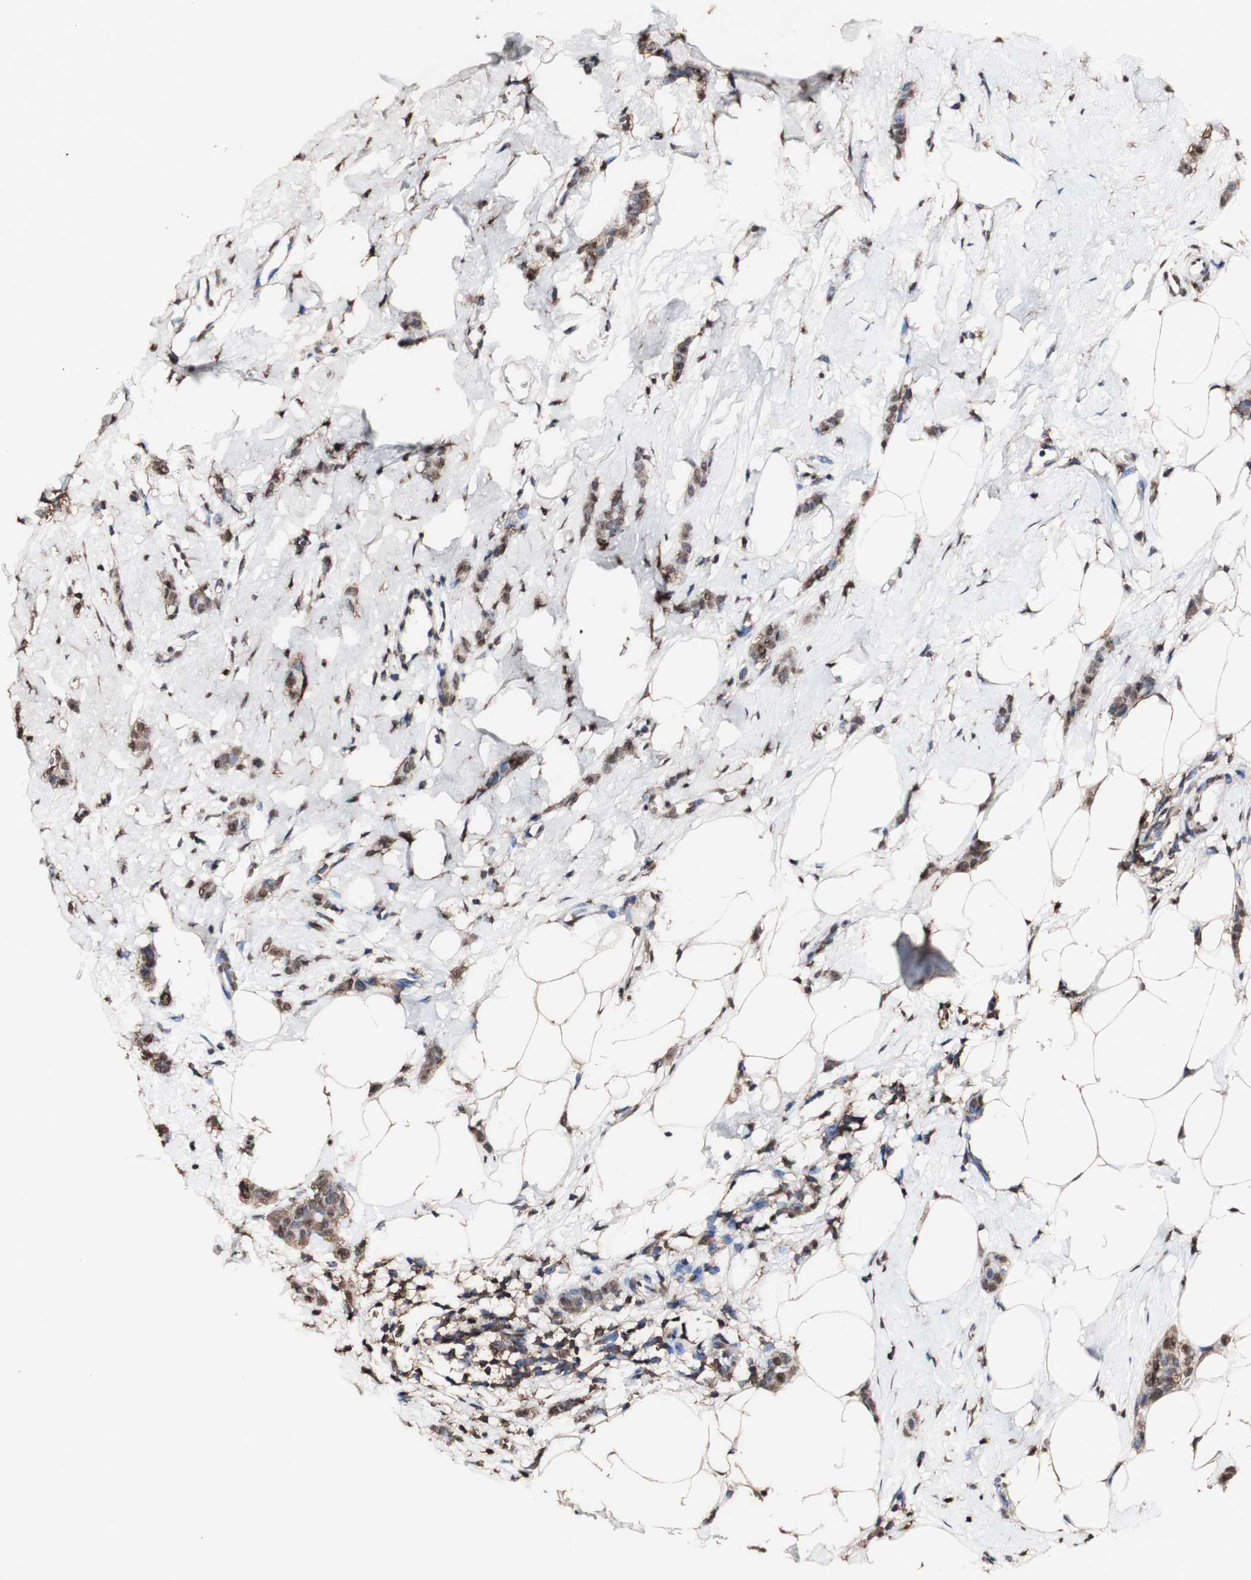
{"staining": {"intensity": "moderate", "quantity": ">75%", "location": "cytoplasmic/membranous,nuclear"}, "tissue": "breast cancer", "cell_type": "Tumor cells", "image_type": "cancer", "snomed": [{"axis": "morphology", "description": "Lobular carcinoma"}, {"axis": "topography", "description": "Skin"}, {"axis": "topography", "description": "Breast"}], "caption": "Immunohistochemical staining of breast lobular carcinoma shows medium levels of moderate cytoplasmic/membranous and nuclear protein staining in about >75% of tumor cells. (Stains: DAB in brown, nuclei in blue, Microscopy: brightfield microscopy at high magnification).", "gene": "PIDD1", "patient": {"sex": "female", "age": 46}}